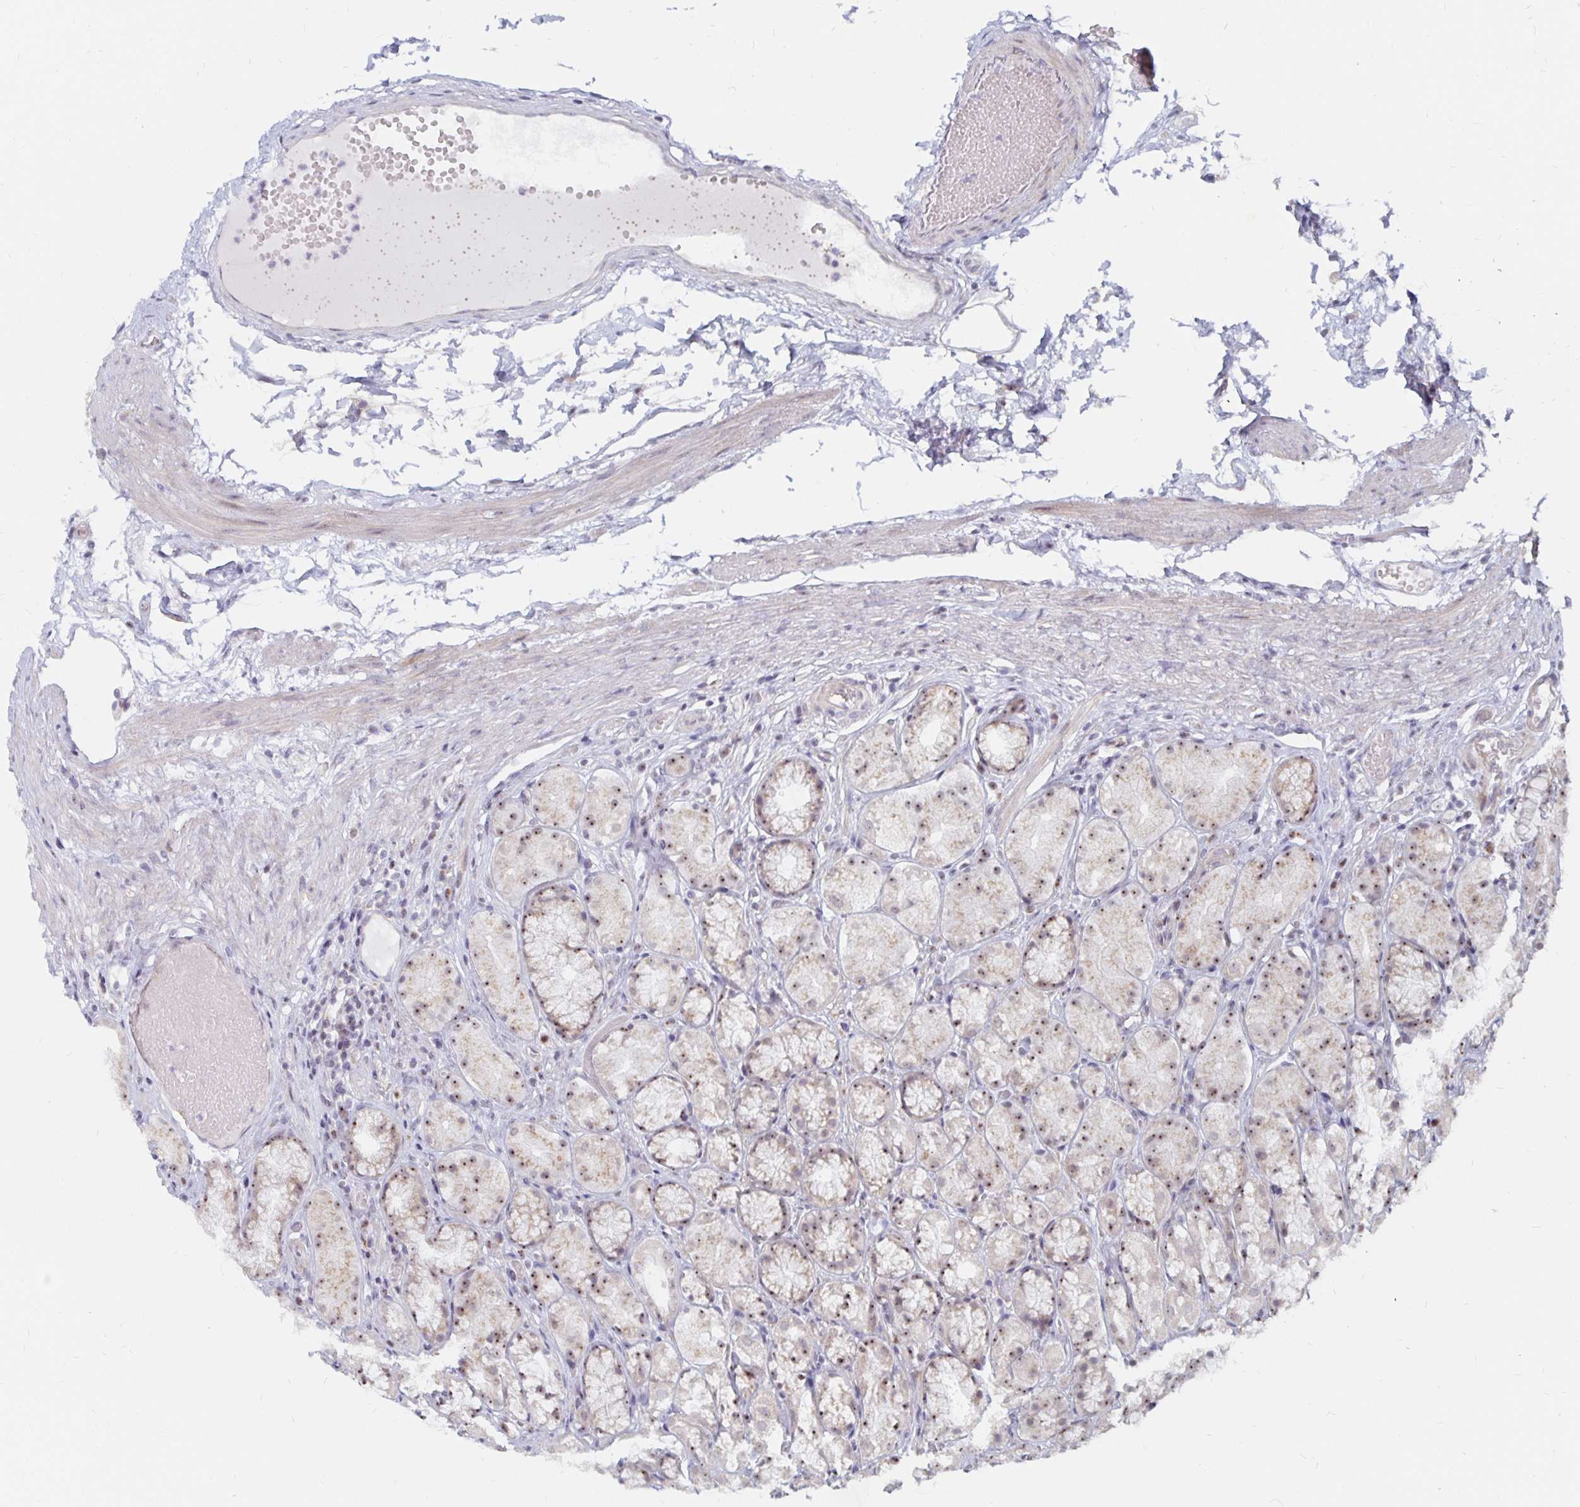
{"staining": {"intensity": "moderate", "quantity": "25%-75%", "location": "nuclear"}, "tissue": "stomach", "cell_type": "Glandular cells", "image_type": "normal", "snomed": [{"axis": "morphology", "description": "Normal tissue, NOS"}, {"axis": "topography", "description": "Stomach"}], "caption": "Immunohistochemical staining of unremarkable stomach demonstrates medium levels of moderate nuclear expression in about 25%-75% of glandular cells. Immunohistochemistry stains the protein of interest in brown and the nuclei are stained blue.", "gene": "NUP85", "patient": {"sex": "male", "age": 70}}